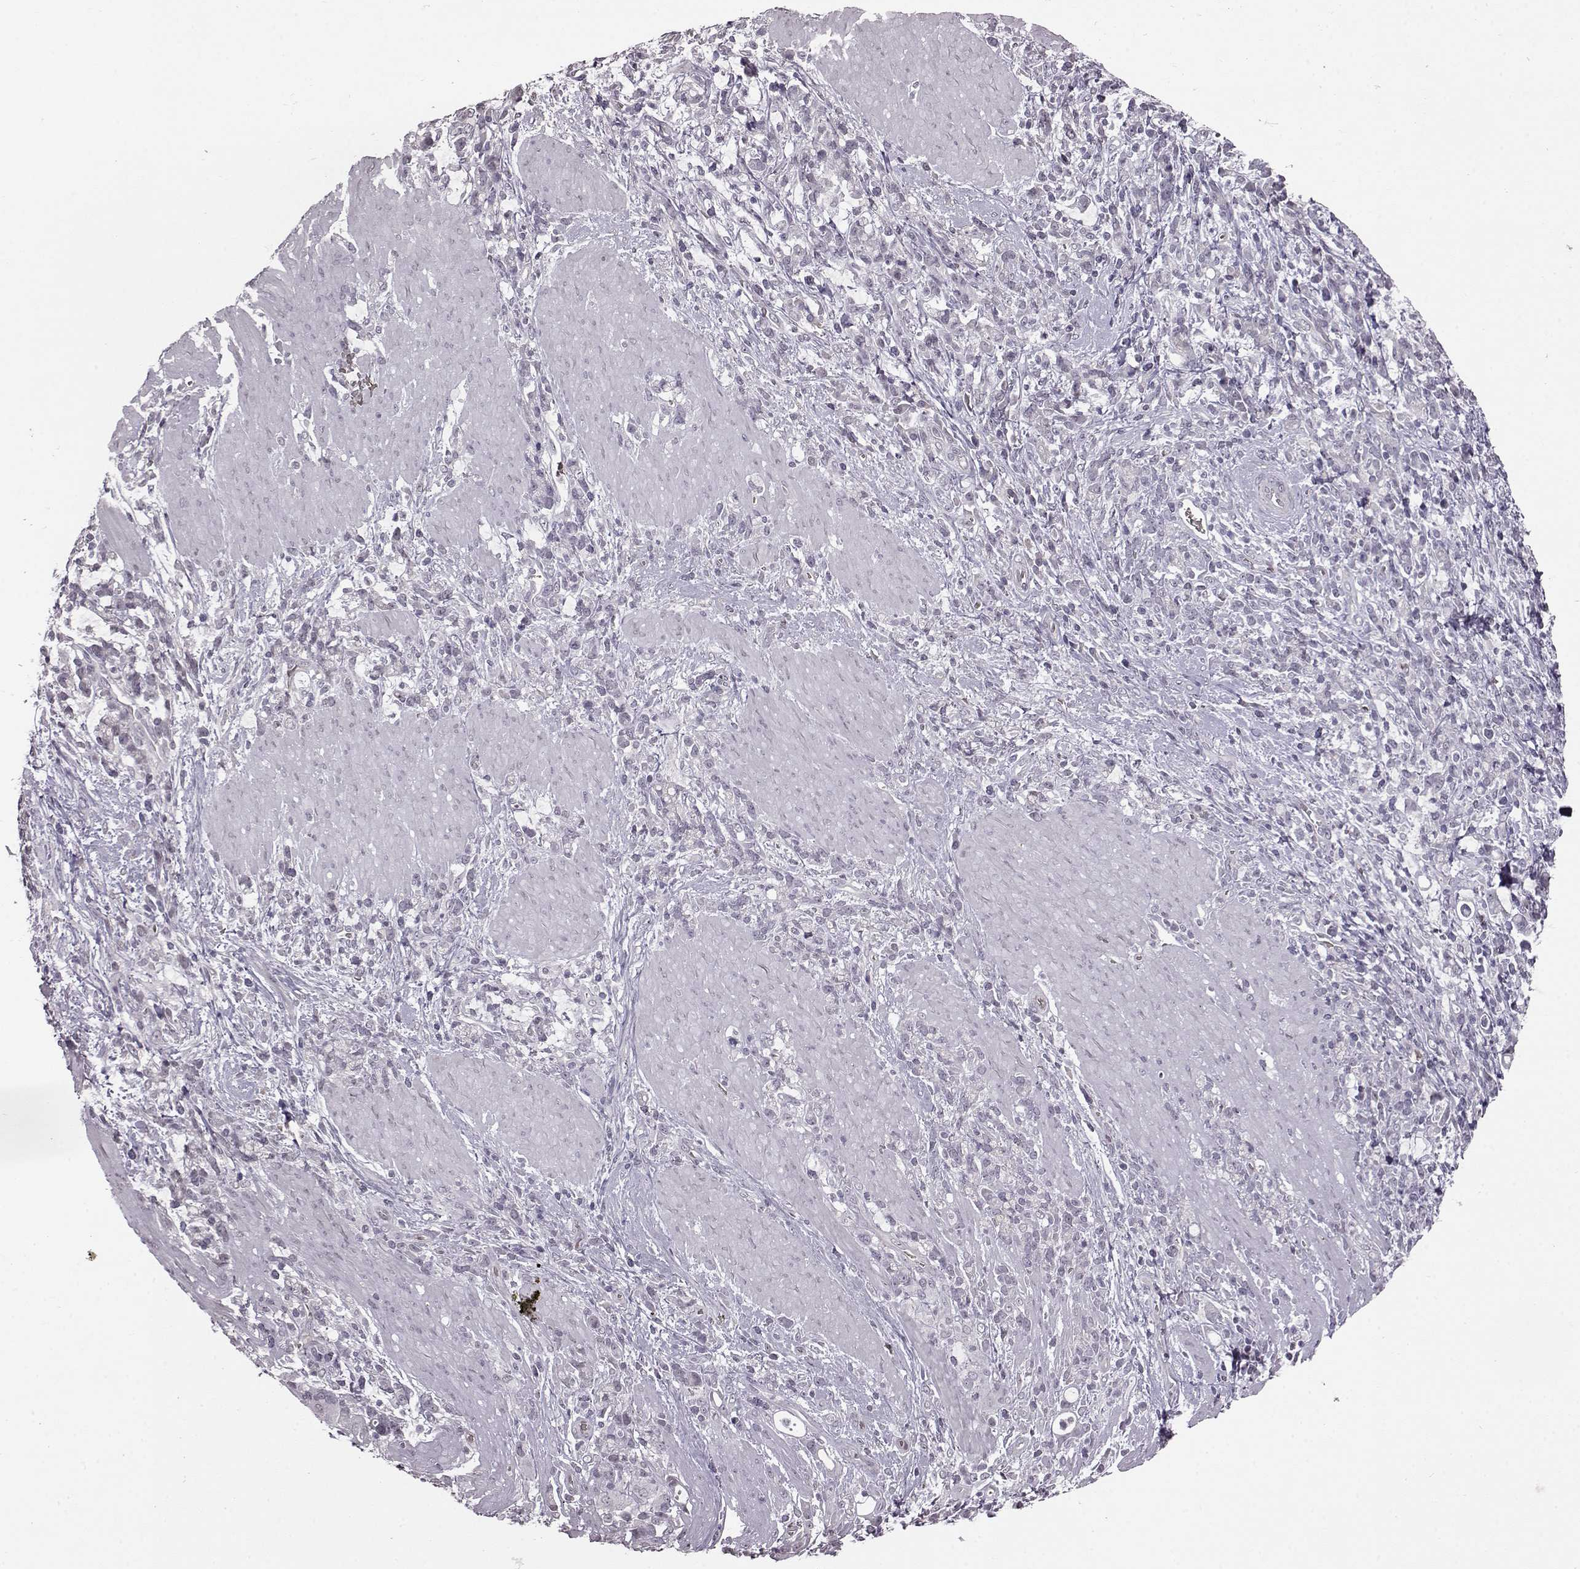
{"staining": {"intensity": "negative", "quantity": "none", "location": "none"}, "tissue": "stomach cancer", "cell_type": "Tumor cells", "image_type": "cancer", "snomed": [{"axis": "morphology", "description": "Adenocarcinoma, NOS"}, {"axis": "topography", "description": "Stomach"}], "caption": "High power microscopy image of an immunohistochemistry (IHC) histopathology image of stomach cancer, revealing no significant staining in tumor cells.", "gene": "PROP1", "patient": {"sex": "female", "age": 57}}